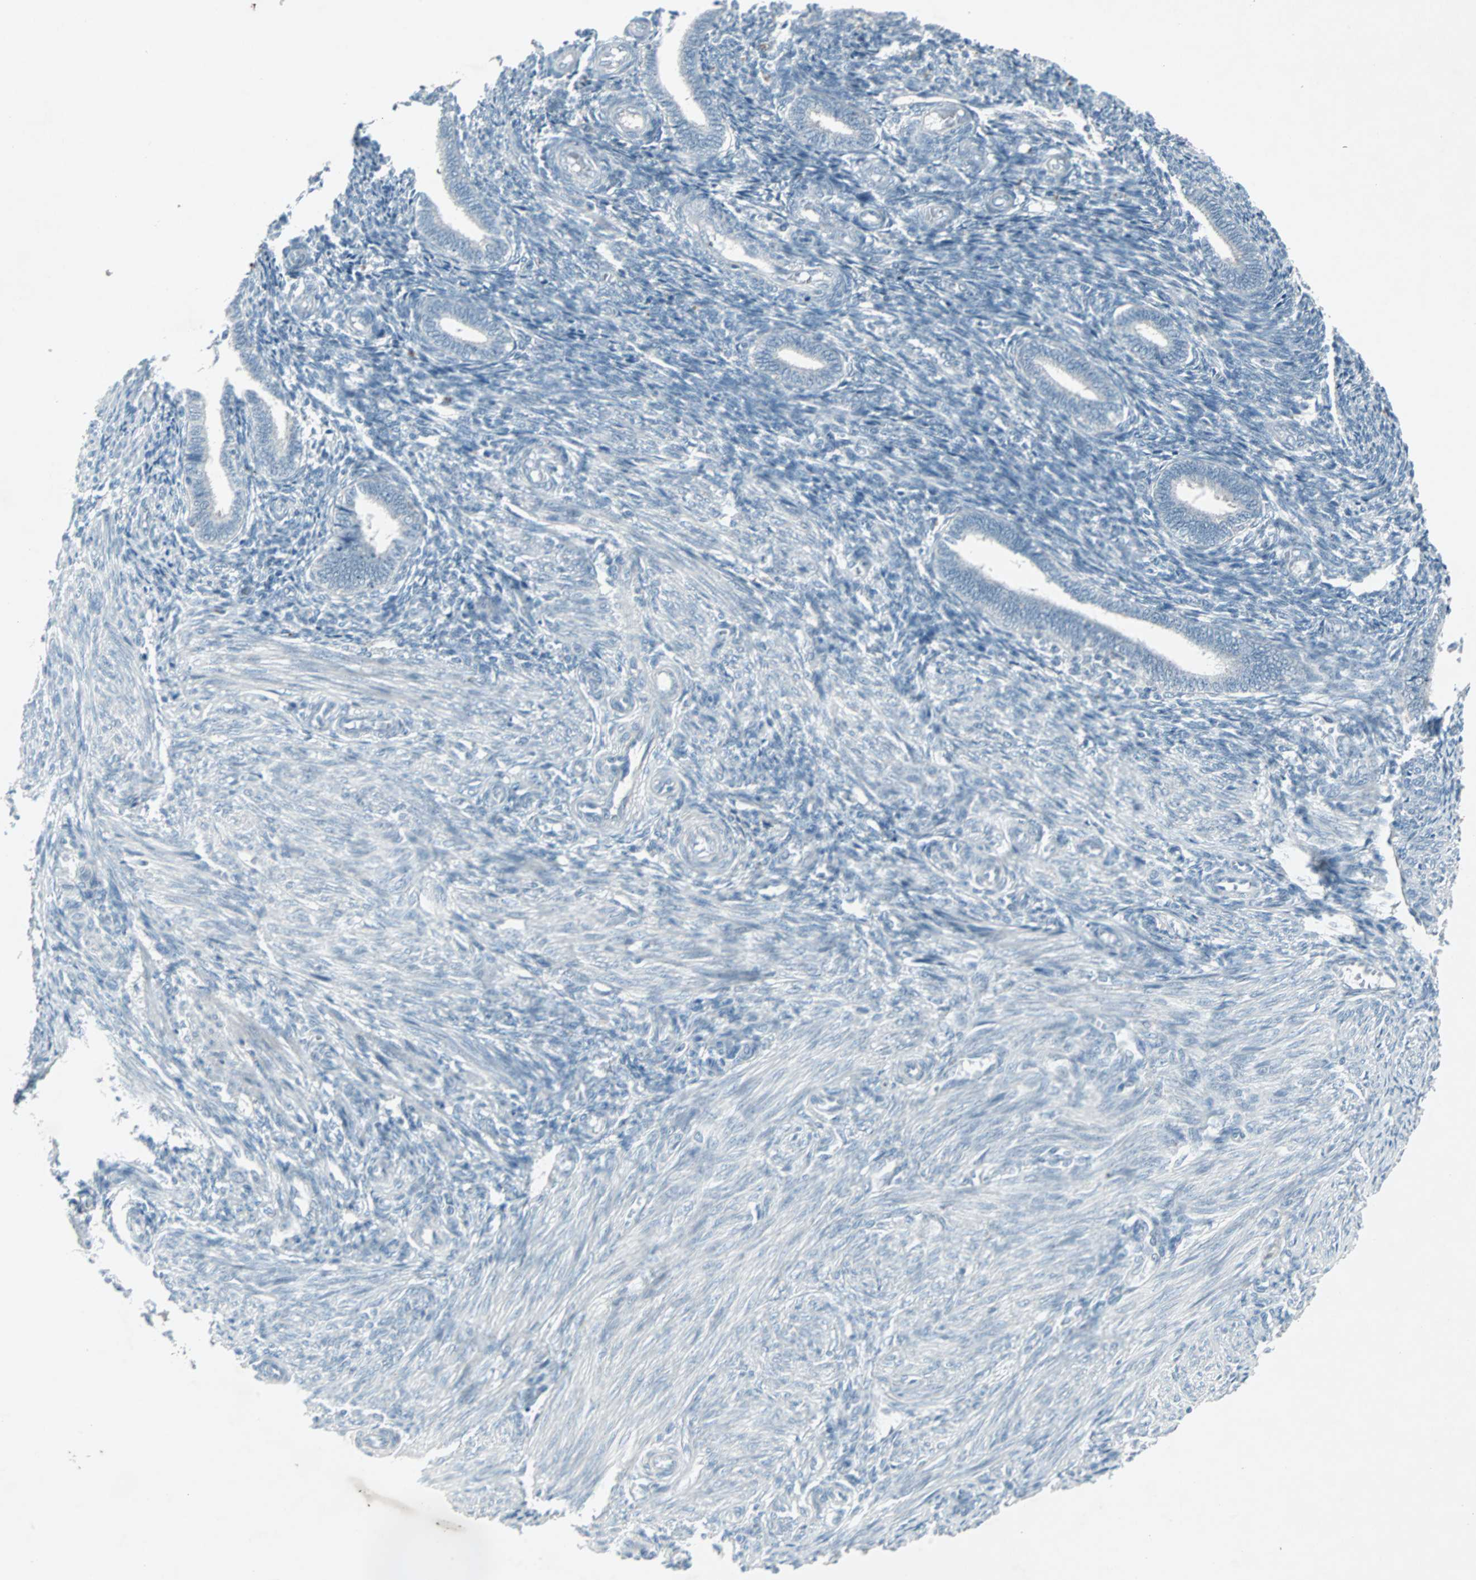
{"staining": {"intensity": "negative", "quantity": "none", "location": "none"}, "tissue": "endometrium", "cell_type": "Cells in endometrial stroma", "image_type": "normal", "snomed": [{"axis": "morphology", "description": "Normal tissue, NOS"}, {"axis": "topography", "description": "Endometrium"}], "caption": "IHC photomicrograph of unremarkable human endometrium stained for a protein (brown), which displays no expression in cells in endometrial stroma.", "gene": "LANCL3", "patient": {"sex": "female", "age": 27}}